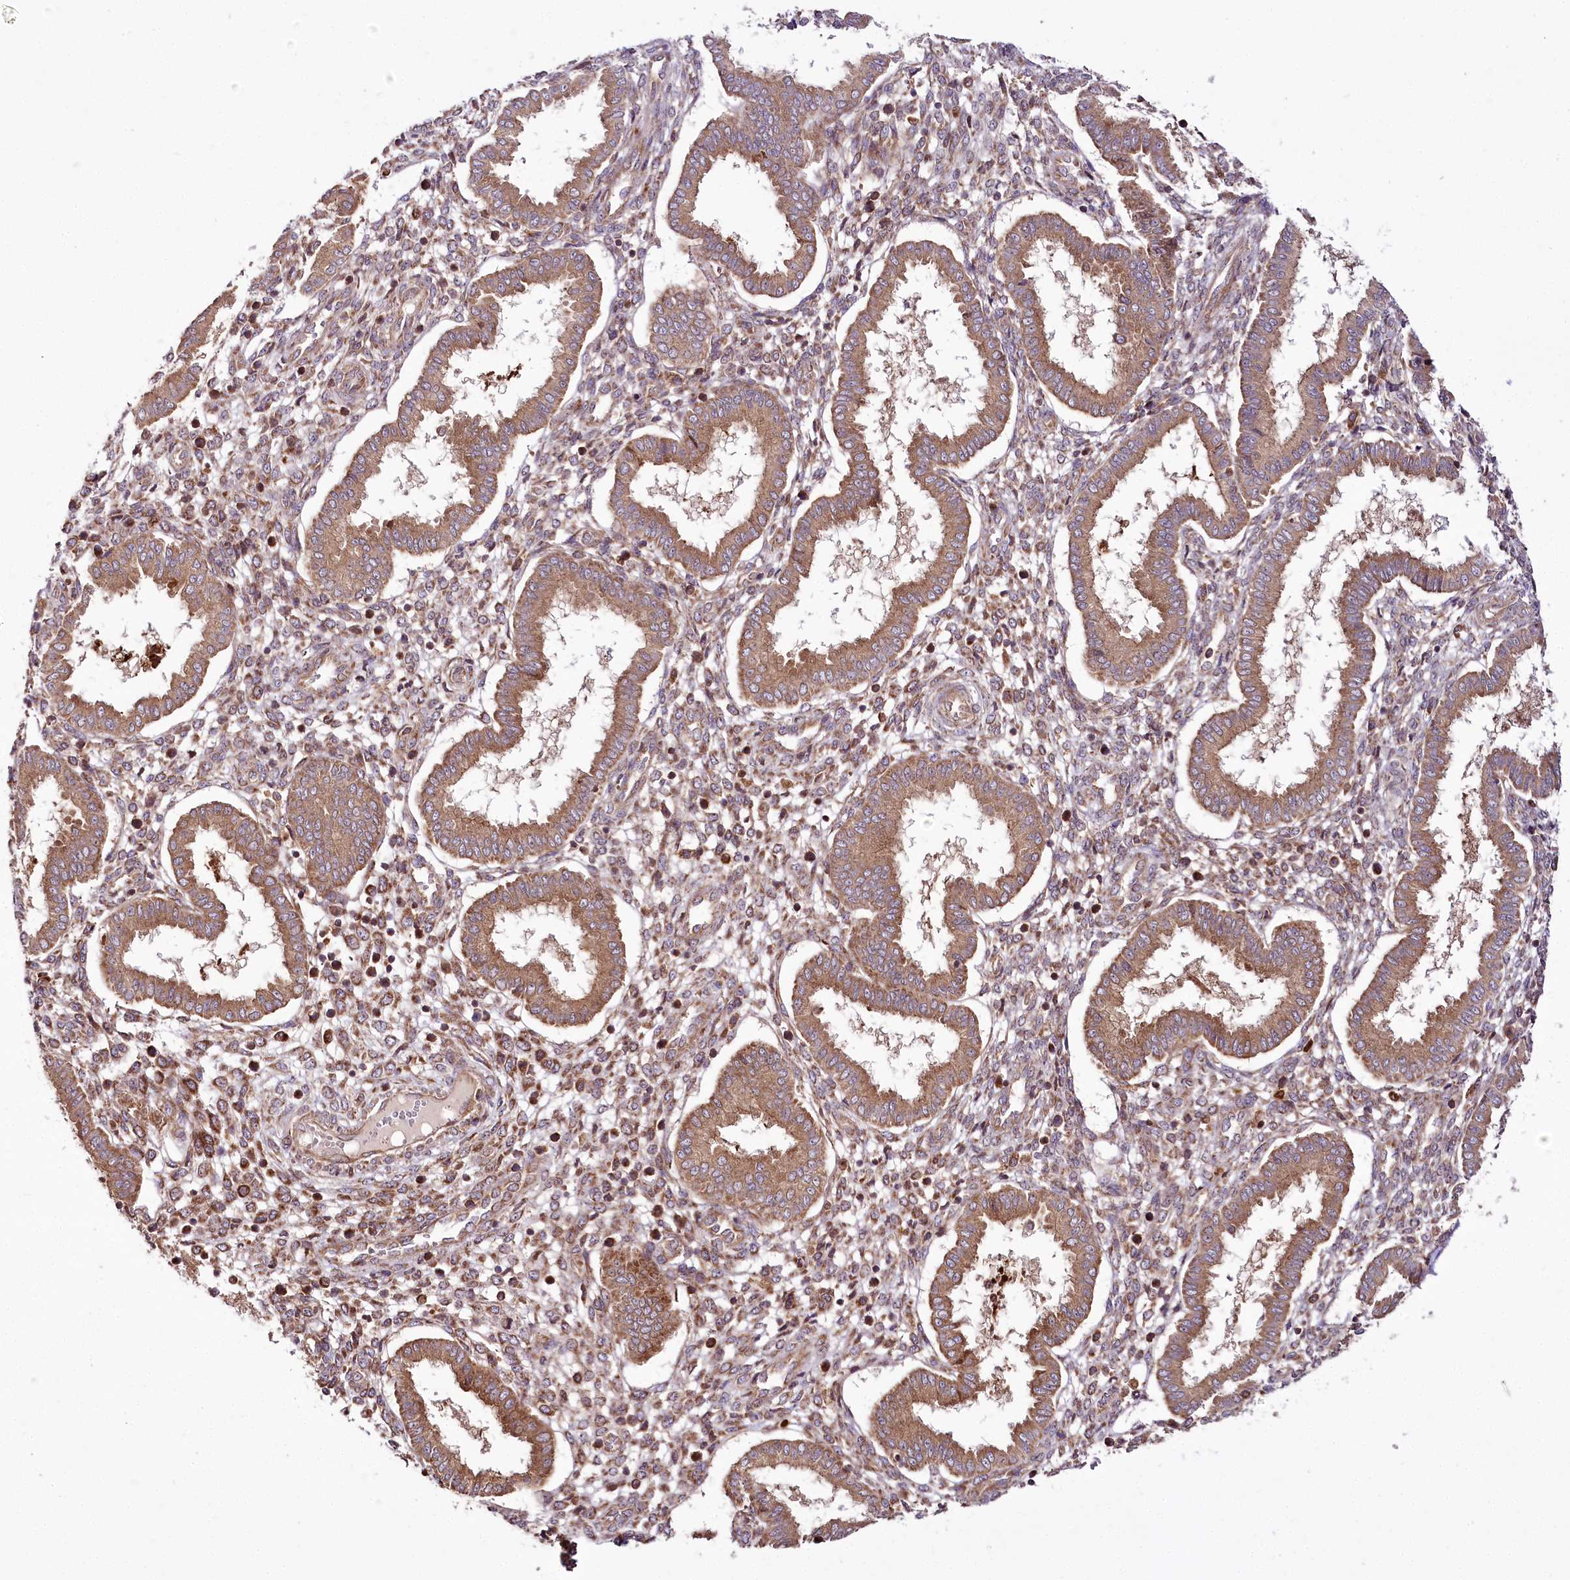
{"staining": {"intensity": "moderate", "quantity": "25%-75%", "location": "cytoplasmic/membranous"}, "tissue": "endometrium", "cell_type": "Cells in endometrial stroma", "image_type": "normal", "snomed": [{"axis": "morphology", "description": "Normal tissue, NOS"}, {"axis": "topography", "description": "Endometrium"}], "caption": "About 25%-75% of cells in endometrial stroma in unremarkable endometrium reveal moderate cytoplasmic/membranous protein staining as visualized by brown immunohistochemical staining.", "gene": "RAB7A", "patient": {"sex": "female", "age": 24}}